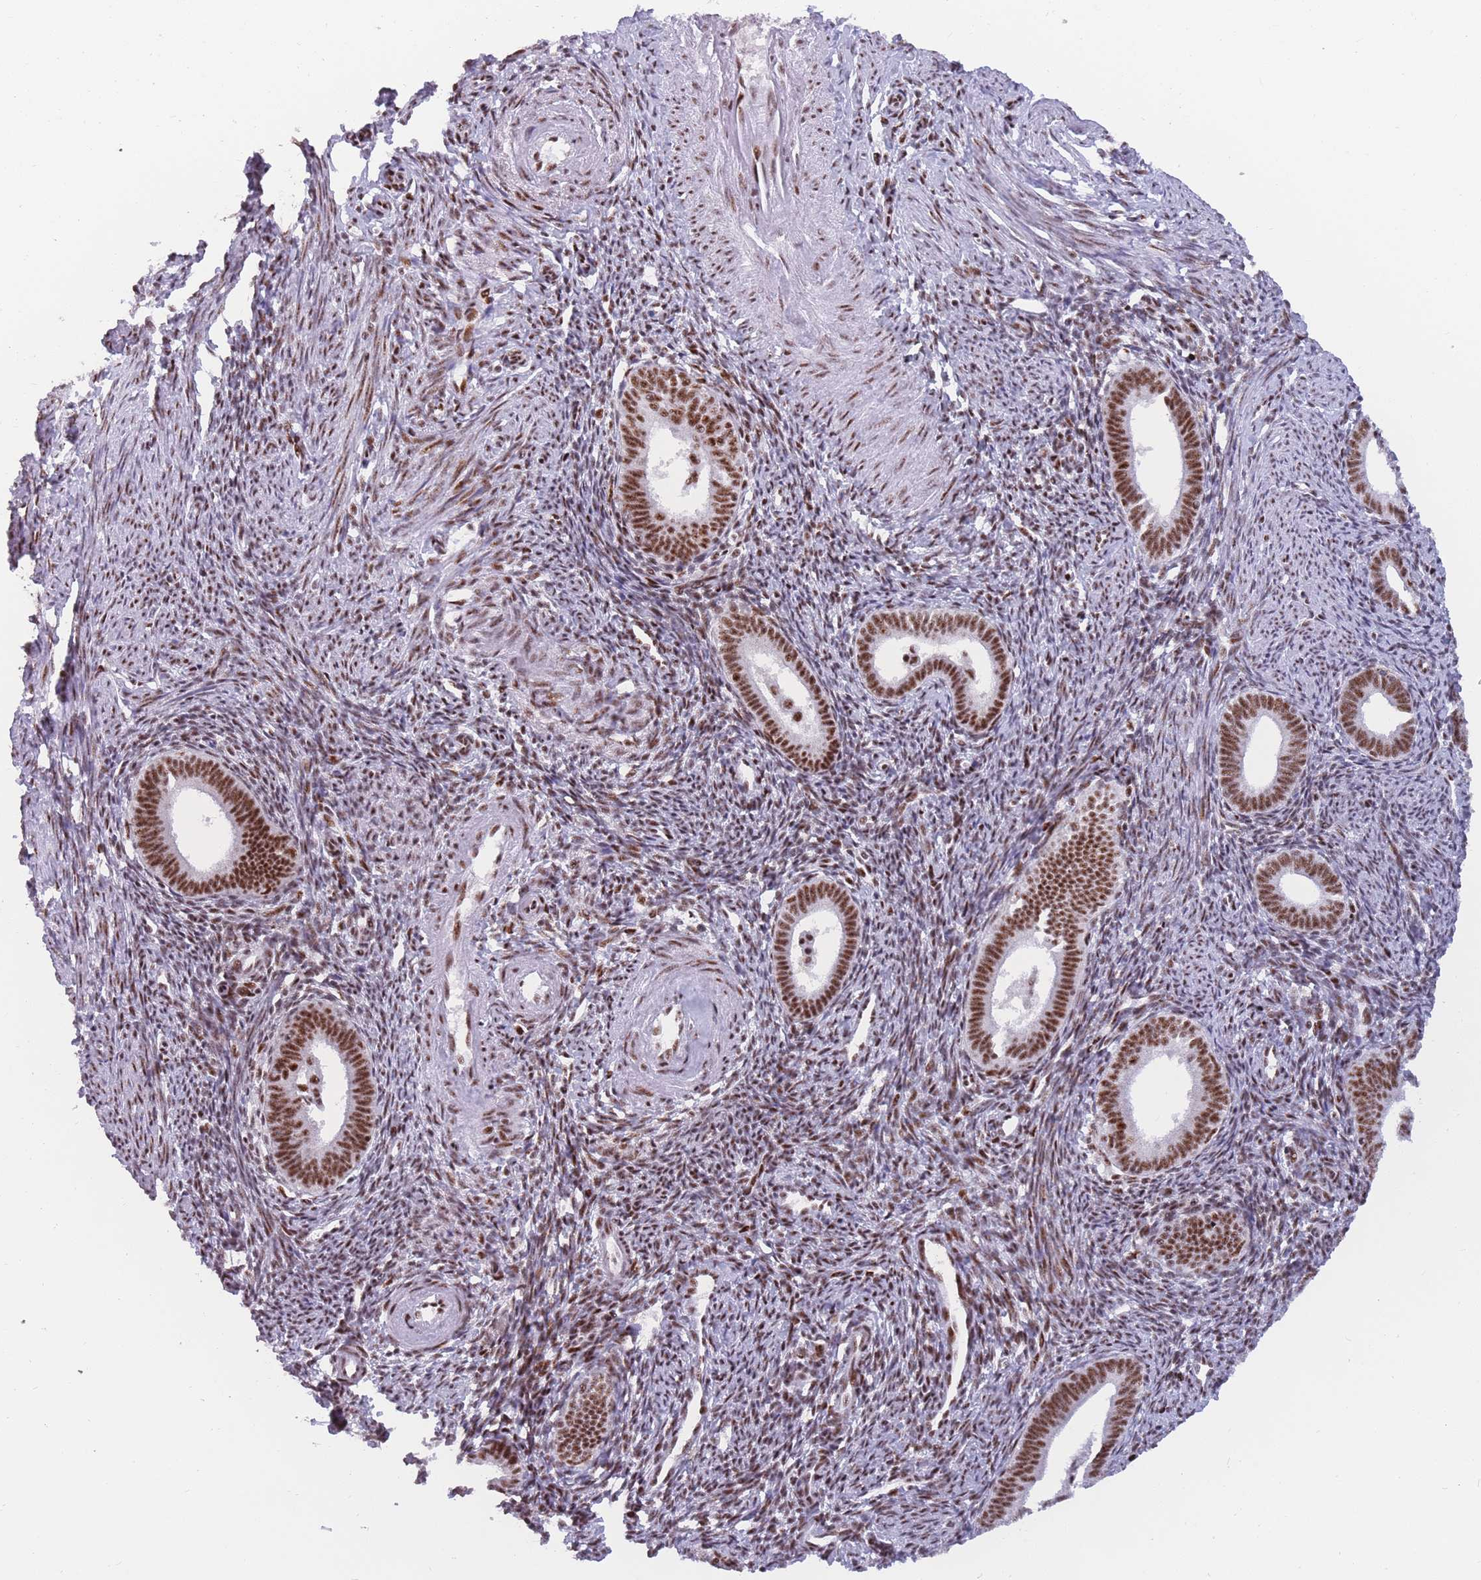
{"staining": {"intensity": "moderate", "quantity": "25%-75%", "location": "nuclear"}, "tissue": "endometrium", "cell_type": "Cells in endometrial stroma", "image_type": "normal", "snomed": [{"axis": "morphology", "description": "Normal tissue, NOS"}, {"axis": "topography", "description": "Endometrium"}], "caption": "Moderate nuclear expression for a protein is seen in approximately 25%-75% of cells in endometrial stroma of benign endometrium using IHC.", "gene": "TMEM35B", "patient": {"sex": "female", "age": 41}}